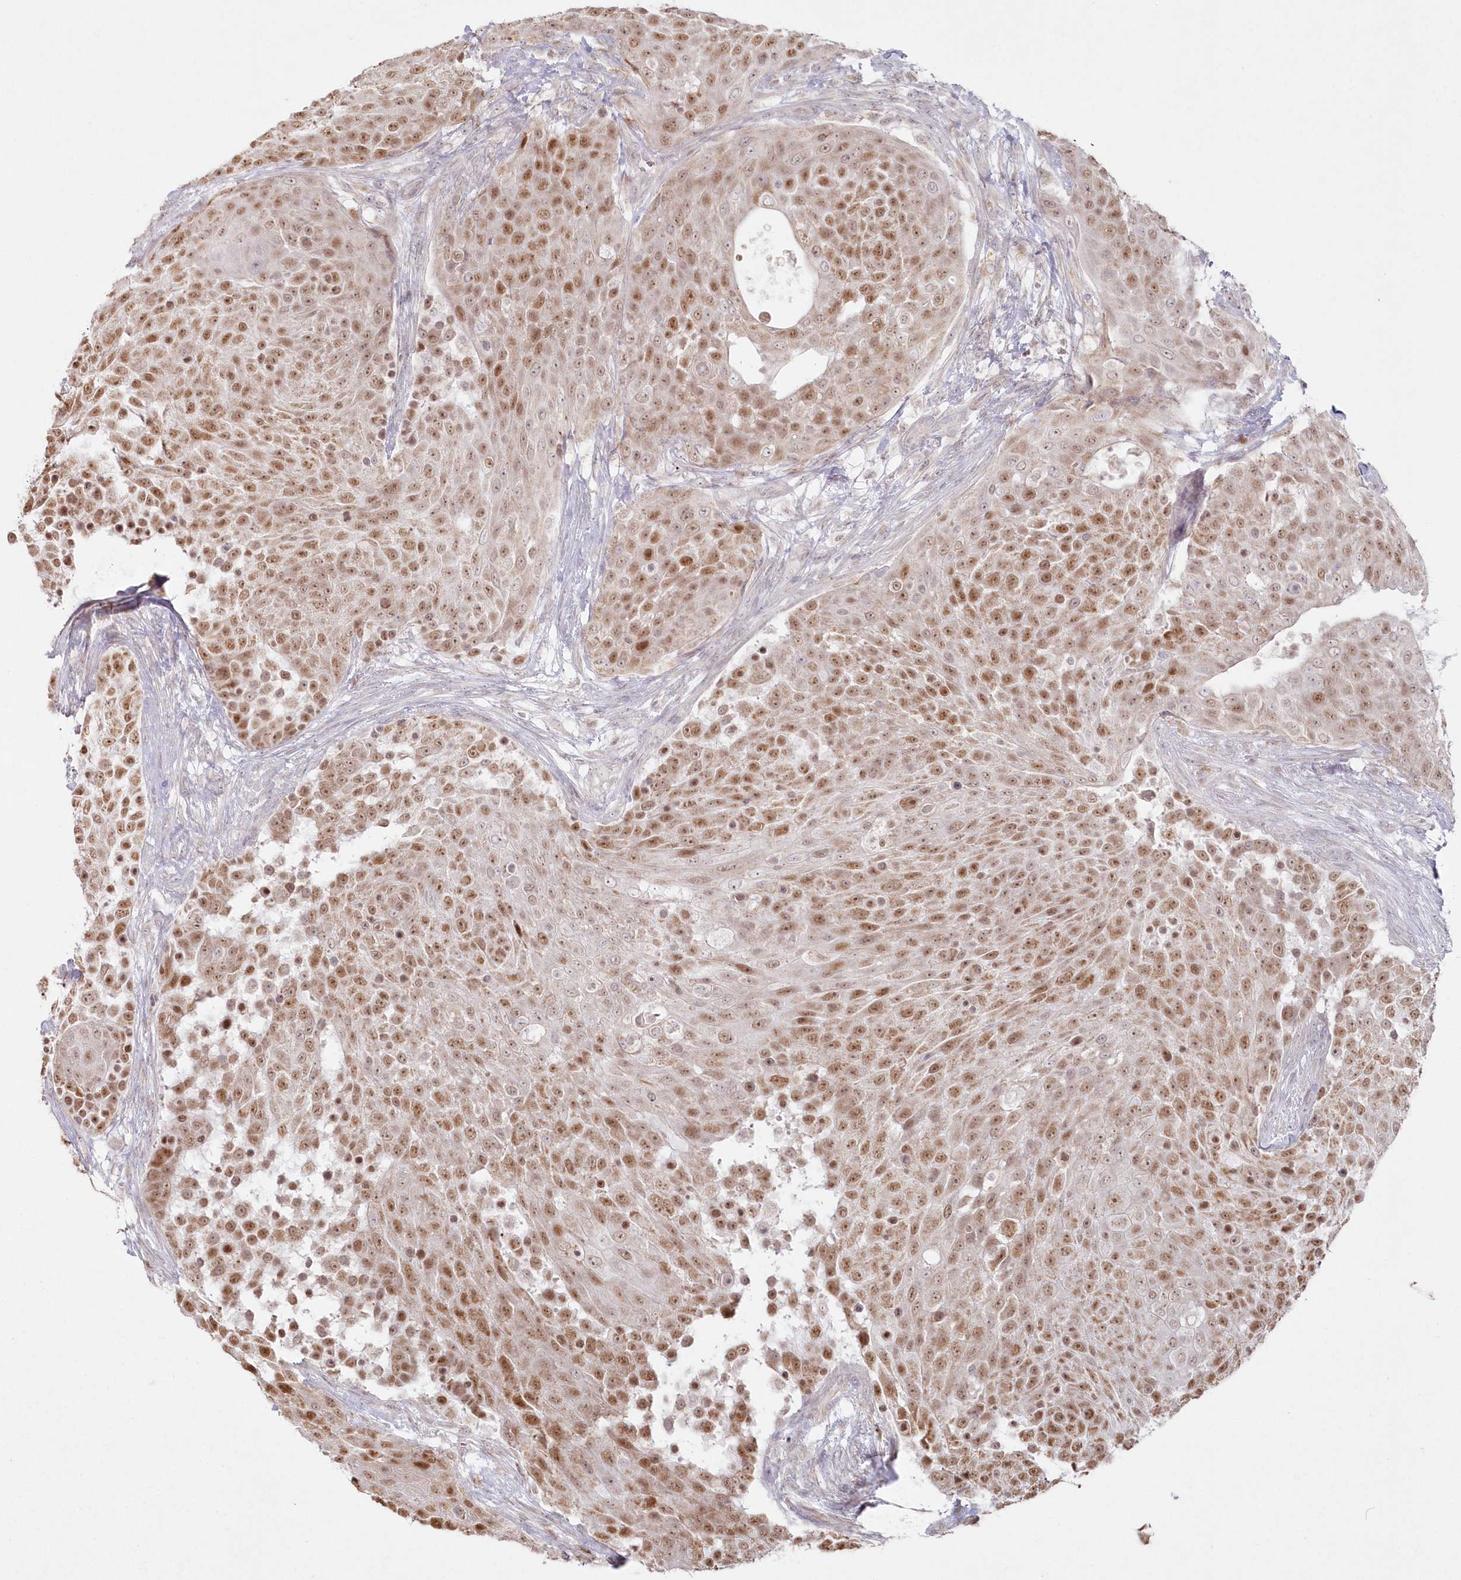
{"staining": {"intensity": "moderate", "quantity": ">75%", "location": "nuclear"}, "tissue": "urothelial cancer", "cell_type": "Tumor cells", "image_type": "cancer", "snomed": [{"axis": "morphology", "description": "Urothelial carcinoma, High grade"}, {"axis": "topography", "description": "Urinary bladder"}], "caption": "DAB (3,3'-diaminobenzidine) immunohistochemical staining of urothelial cancer shows moderate nuclear protein staining in about >75% of tumor cells.", "gene": "ARSB", "patient": {"sex": "female", "age": 63}}